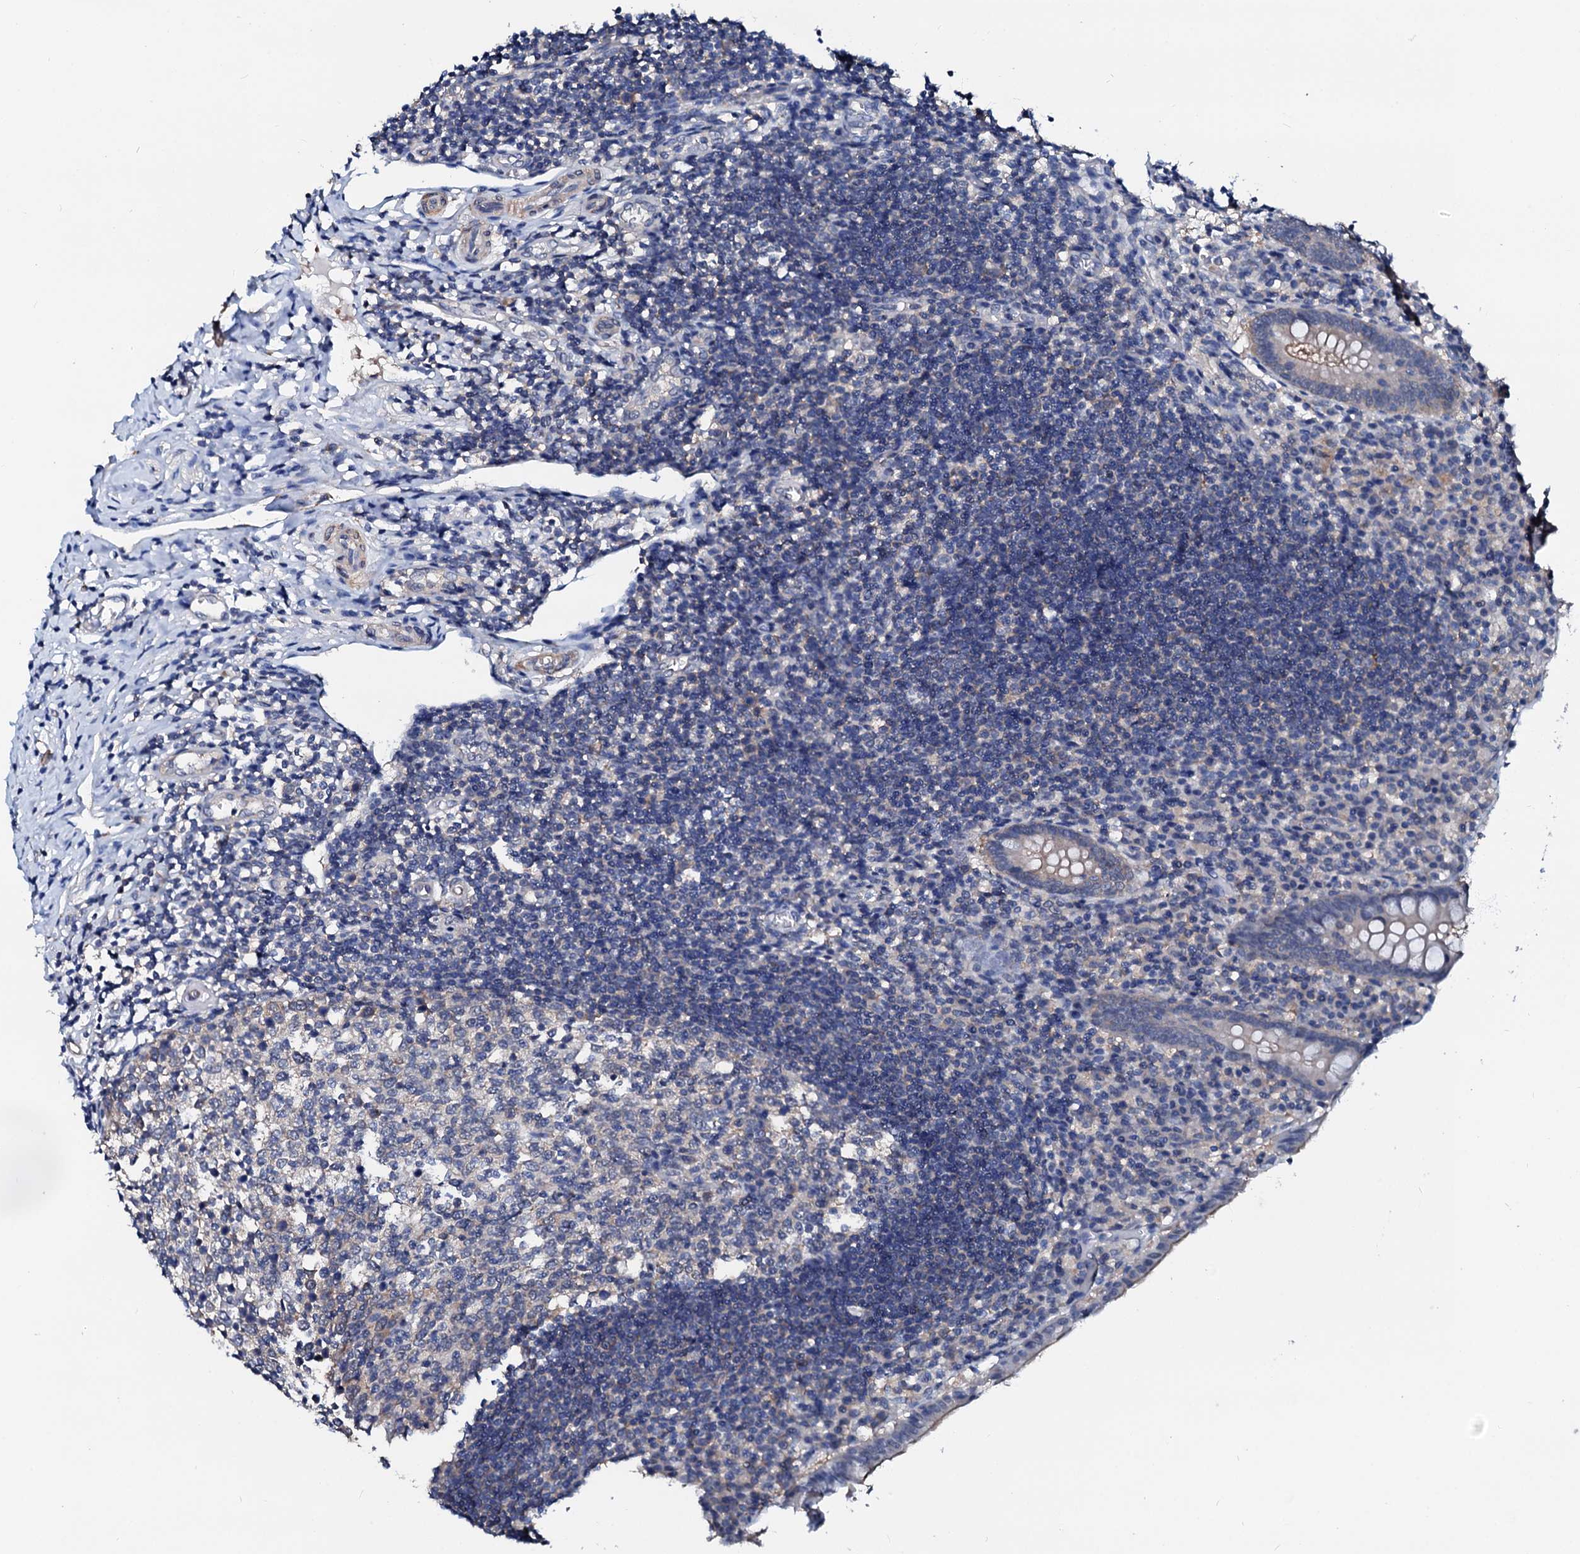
{"staining": {"intensity": "weak", "quantity": ">75%", "location": "cytoplasmic/membranous"}, "tissue": "appendix", "cell_type": "Glandular cells", "image_type": "normal", "snomed": [{"axis": "morphology", "description": "Normal tissue, NOS"}, {"axis": "topography", "description": "Appendix"}], "caption": "Glandular cells reveal weak cytoplasmic/membranous positivity in about >75% of cells in normal appendix.", "gene": "CSN2", "patient": {"sex": "female", "age": 17}}